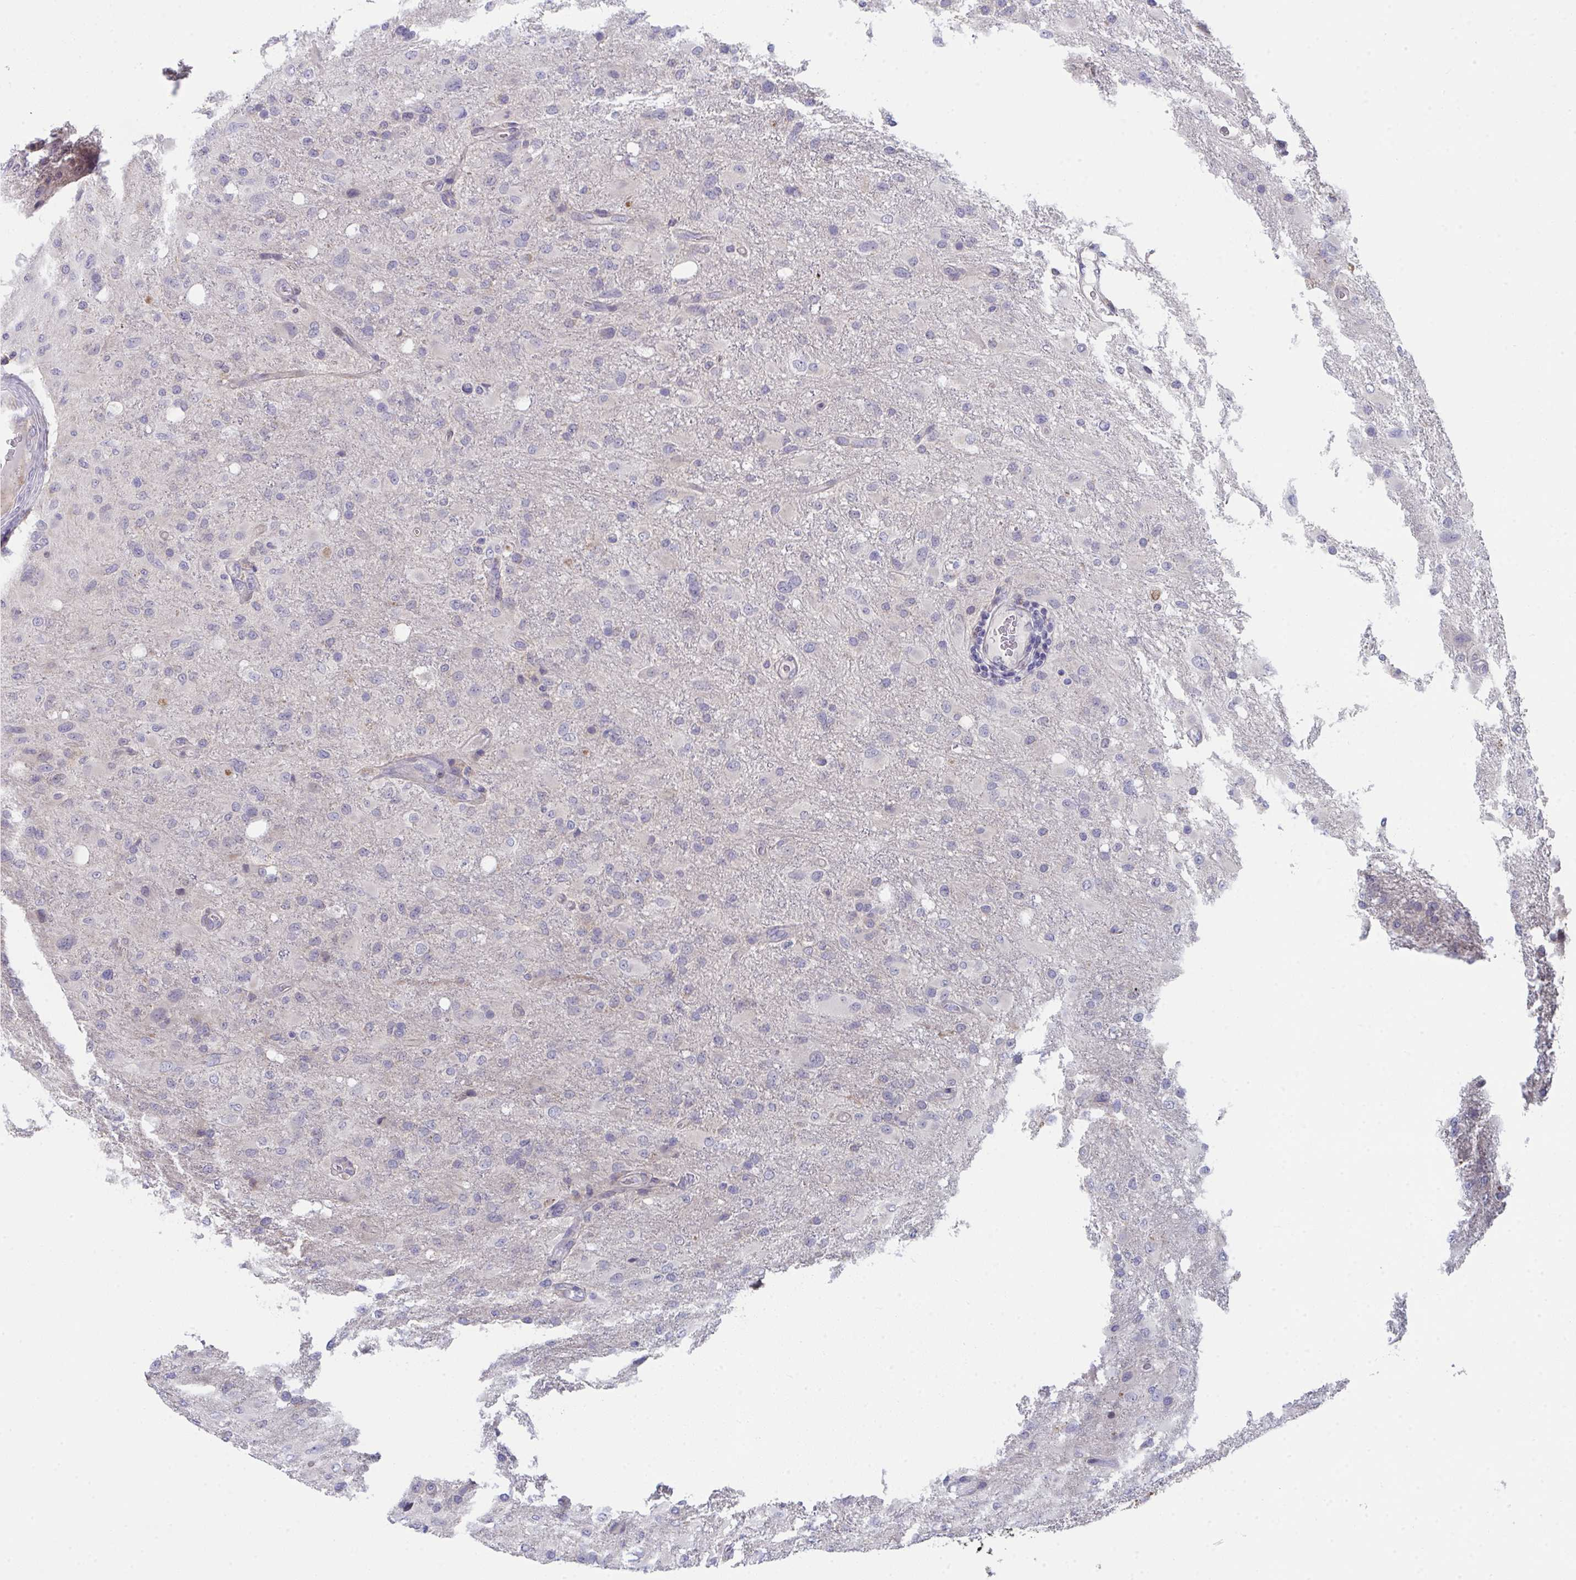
{"staining": {"intensity": "negative", "quantity": "none", "location": "none"}, "tissue": "glioma", "cell_type": "Tumor cells", "image_type": "cancer", "snomed": [{"axis": "morphology", "description": "Glioma, malignant, High grade"}, {"axis": "topography", "description": "Brain"}], "caption": "Immunohistochemistry micrograph of neoplastic tissue: human malignant glioma (high-grade) stained with DAB (3,3'-diaminobenzidine) demonstrates no significant protein positivity in tumor cells. The staining is performed using DAB (3,3'-diaminobenzidine) brown chromogen with nuclei counter-stained in using hematoxylin.", "gene": "VWDE", "patient": {"sex": "male", "age": 53}}